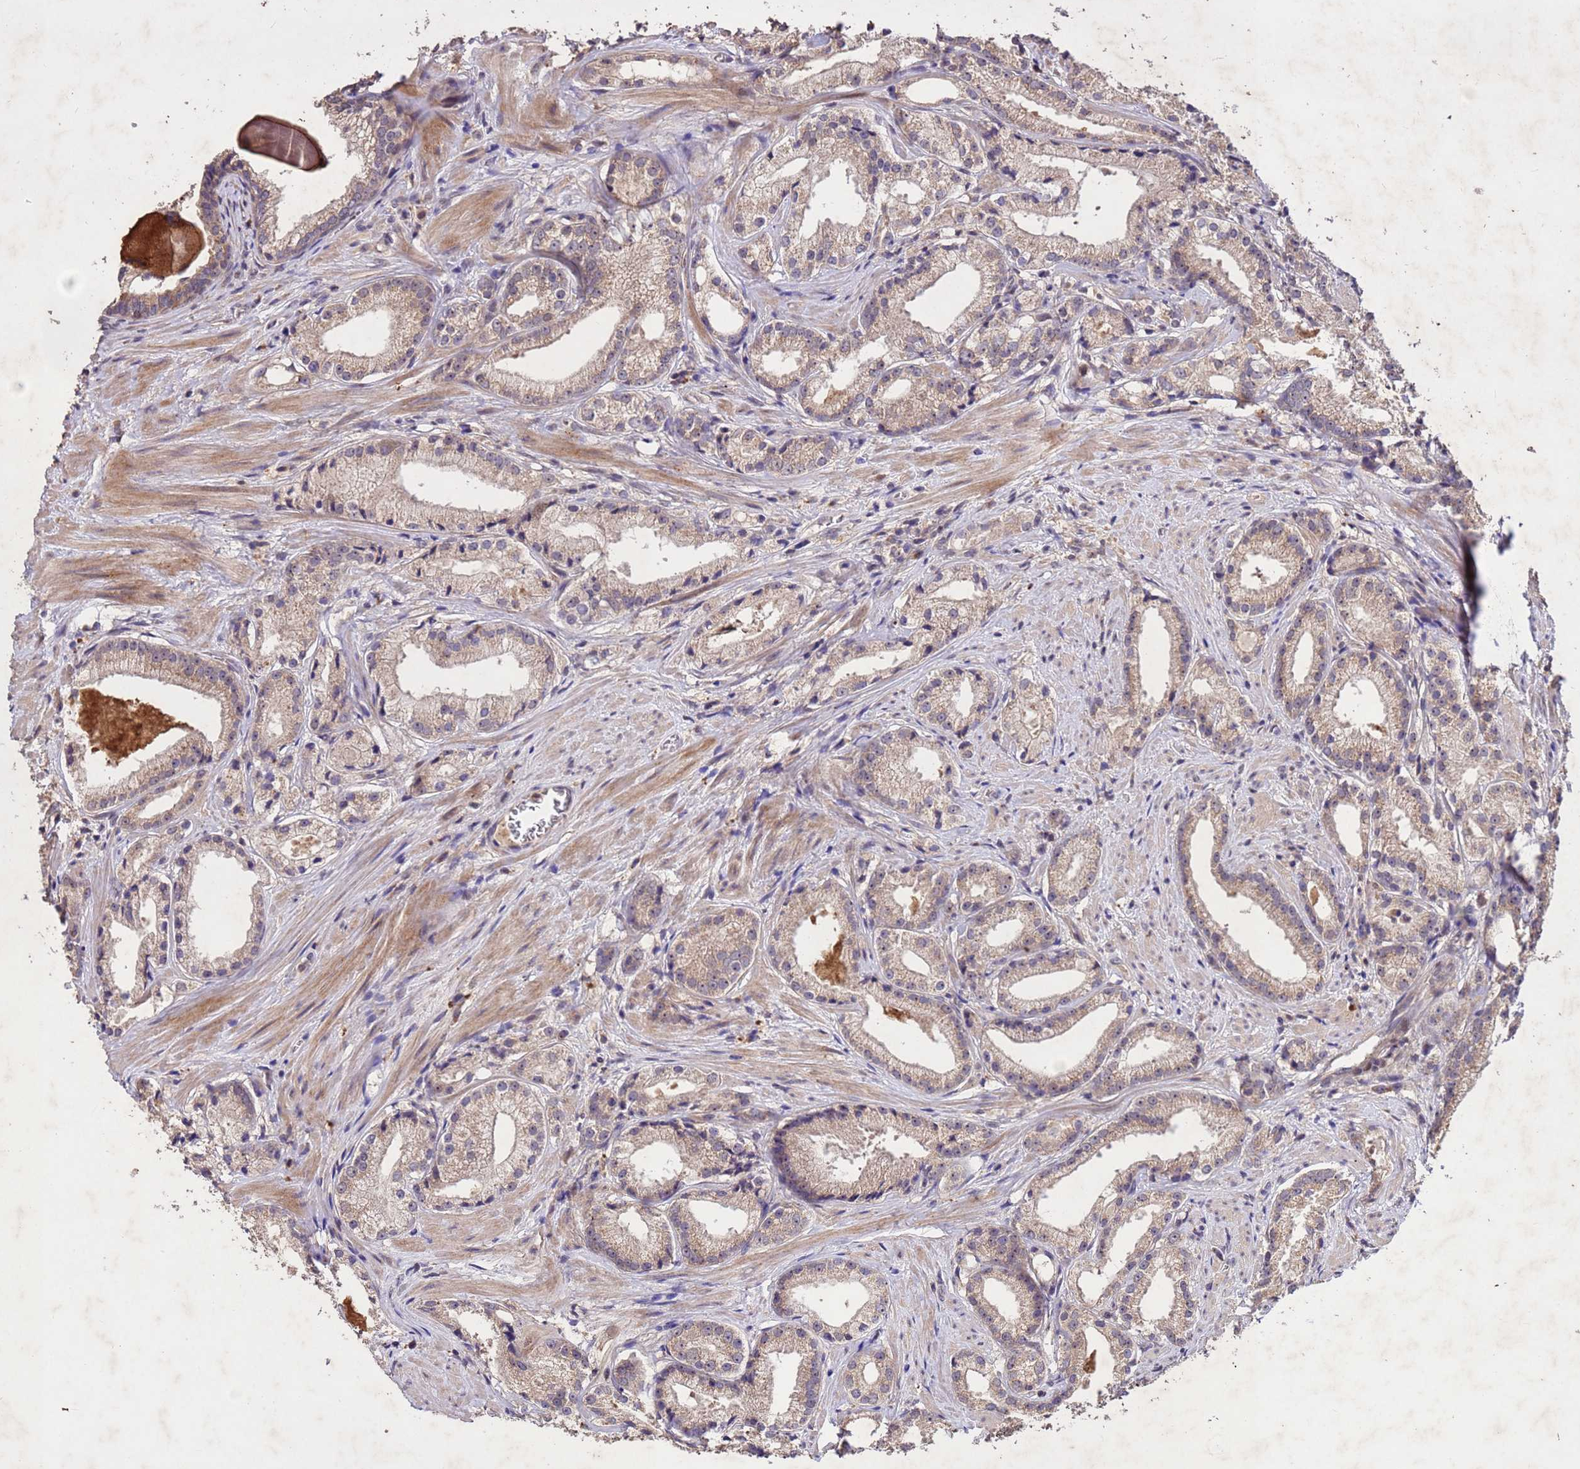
{"staining": {"intensity": "weak", "quantity": ">75%", "location": "cytoplasmic/membranous"}, "tissue": "prostate cancer", "cell_type": "Tumor cells", "image_type": "cancer", "snomed": [{"axis": "morphology", "description": "Adenocarcinoma, Low grade"}, {"axis": "topography", "description": "Prostate"}], "caption": "Weak cytoplasmic/membranous positivity for a protein is identified in about >75% of tumor cells of prostate low-grade adenocarcinoma using IHC.", "gene": "TOR4A", "patient": {"sex": "male", "age": 57}}